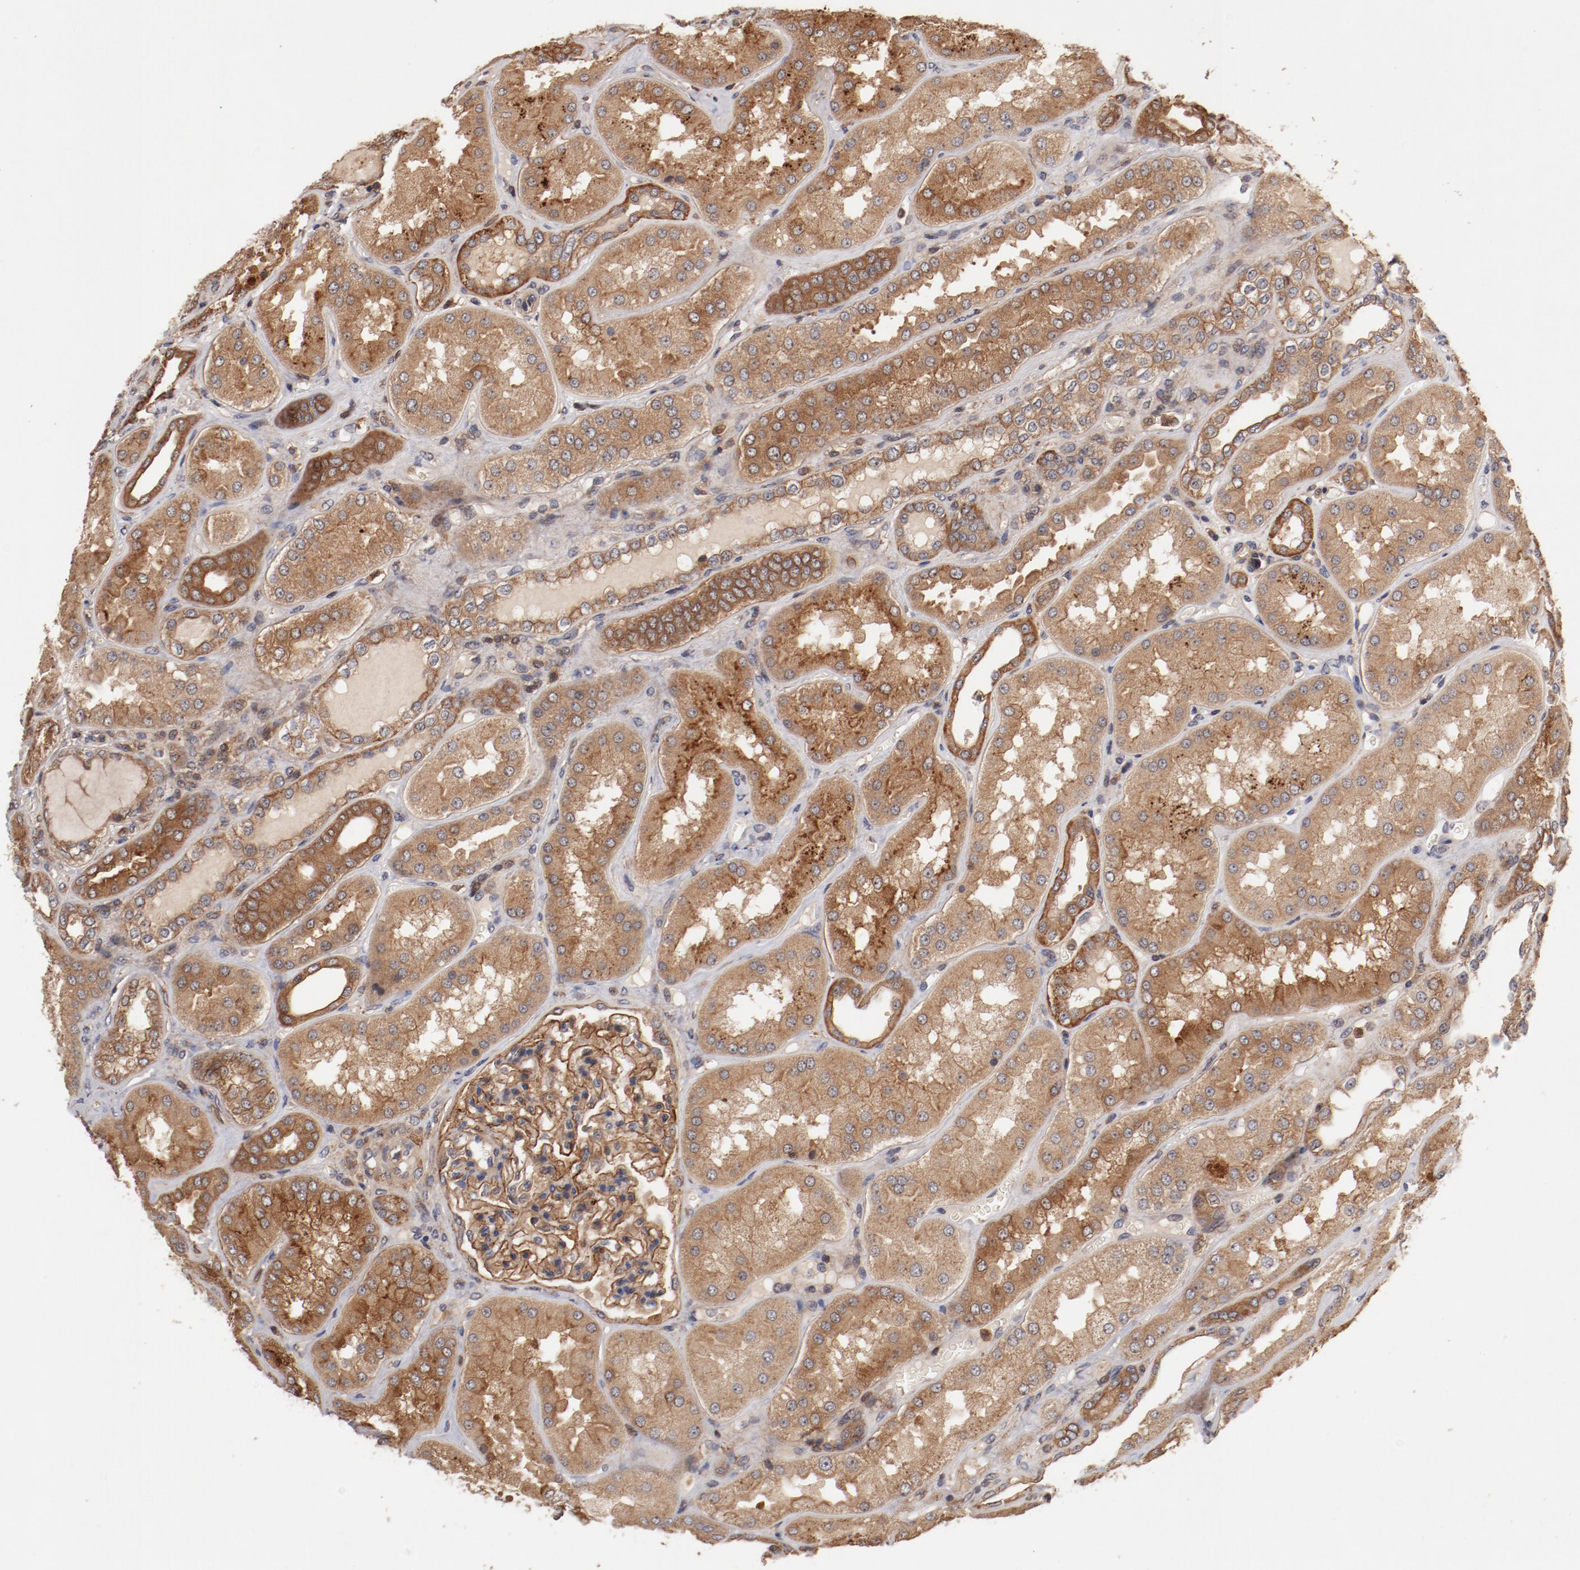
{"staining": {"intensity": "moderate", "quantity": ">75%", "location": "cytoplasmic/membranous"}, "tissue": "kidney", "cell_type": "Cells in glomeruli", "image_type": "normal", "snomed": [{"axis": "morphology", "description": "Normal tissue, NOS"}, {"axis": "topography", "description": "Kidney"}], "caption": "Moderate cytoplasmic/membranous expression is seen in approximately >75% of cells in glomeruli in normal kidney.", "gene": "GUF1", "patient": {"sex": "female", "age": 56}}